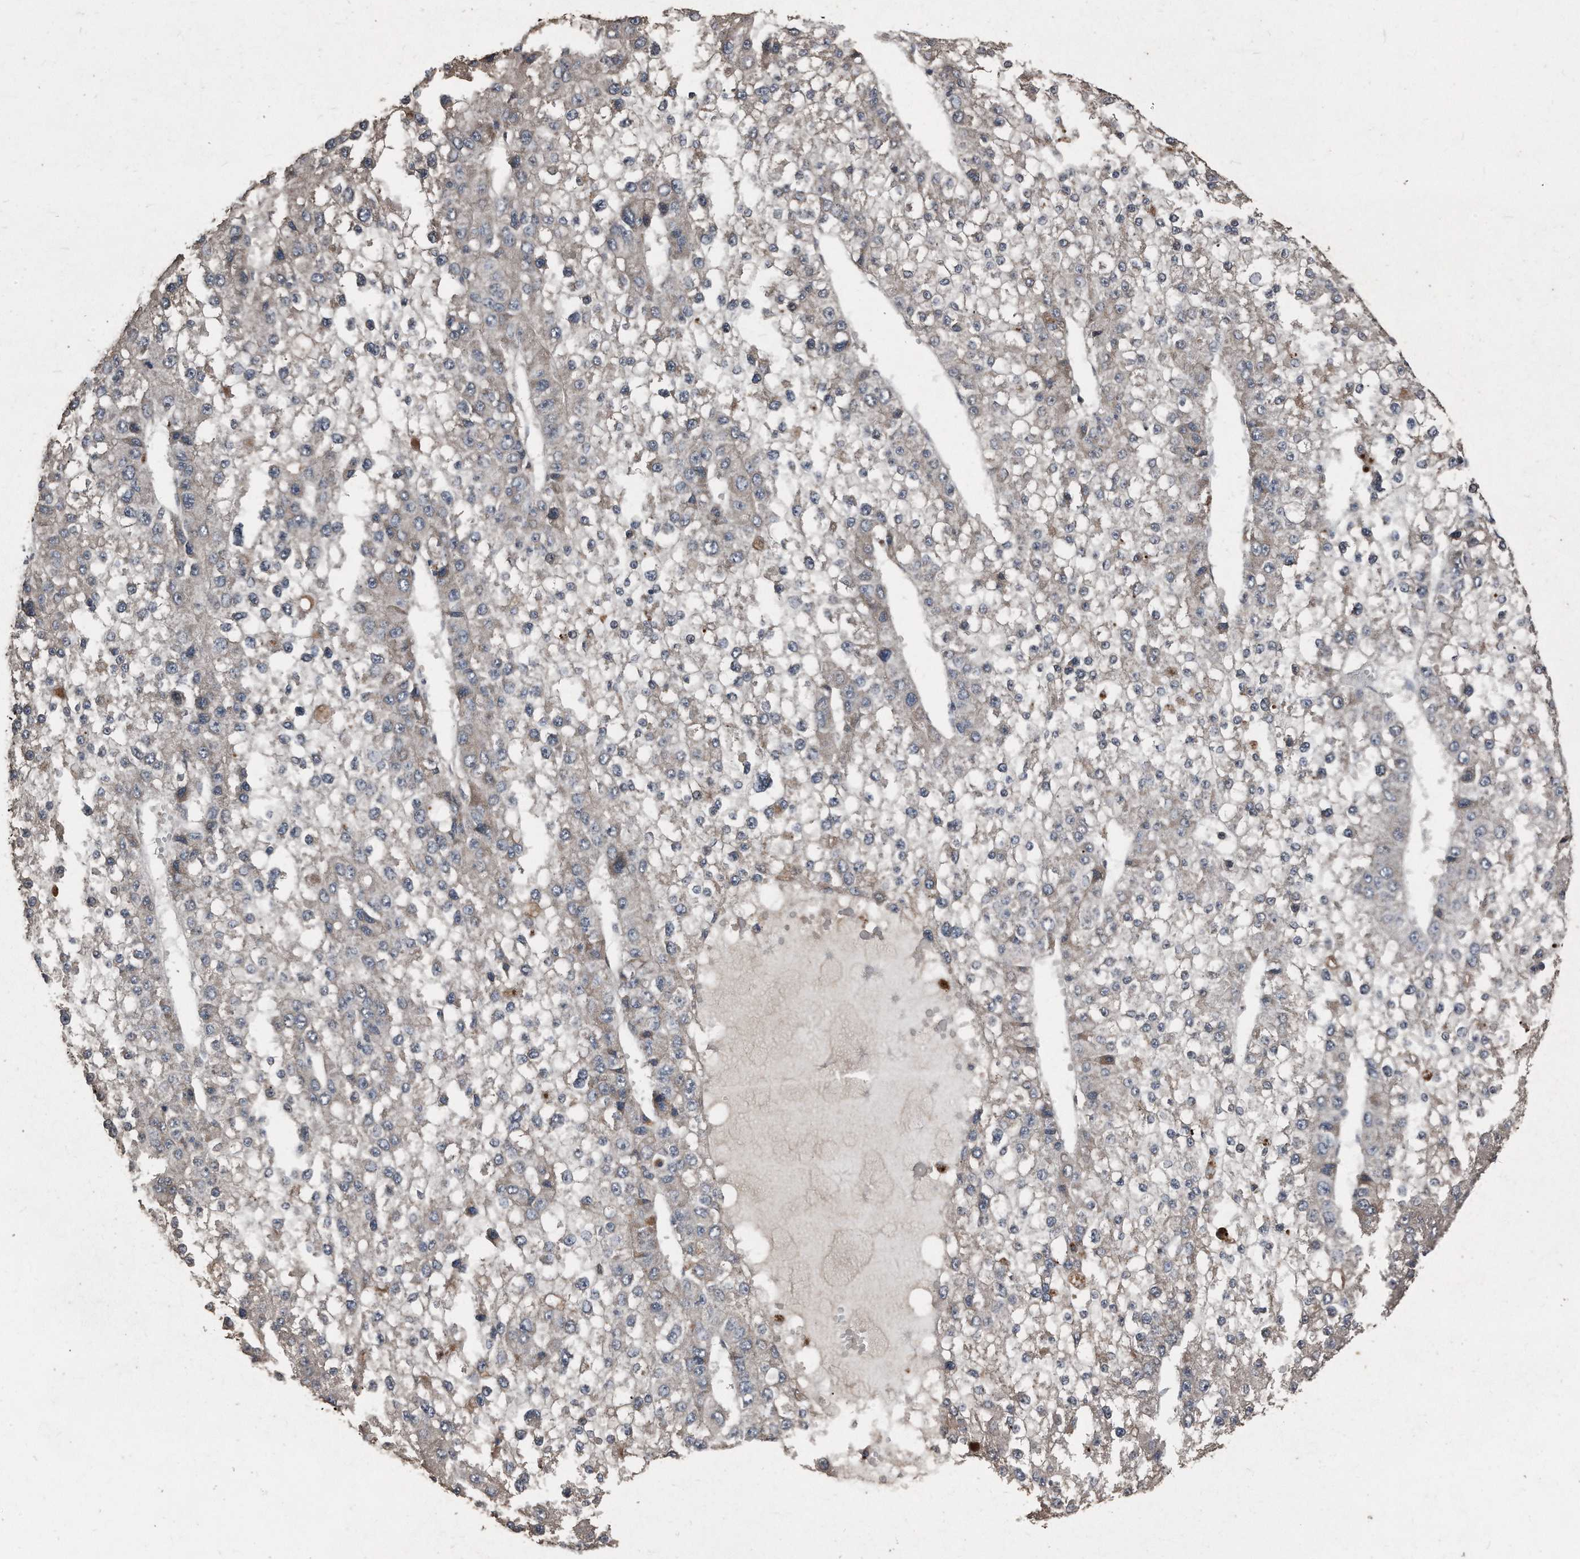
{"staining": {"intensity": "weak", "quantity": "<25%", "location": "cytoplasmic/membranous"}, "tissue": "liver cancer", "cell_type": "Tumor cells", "image_type": "cancer", "snomed": [{"axis": "morphology", "description": "Carcinoma, Hepatocellular, NOS"}, {"axis": "topography", "description": "Liver"}], "caption": "This photomicrograph is of liver hepatocellular carcinoma stained with immunohistochemistry to label a protein in brown with the nuclei are counter-stained blue. There is no expression in tumor cells. Nuclei are stained in blue.", "gene": "ANKRD10", "patient": {"sex": "female", "age": 73}}